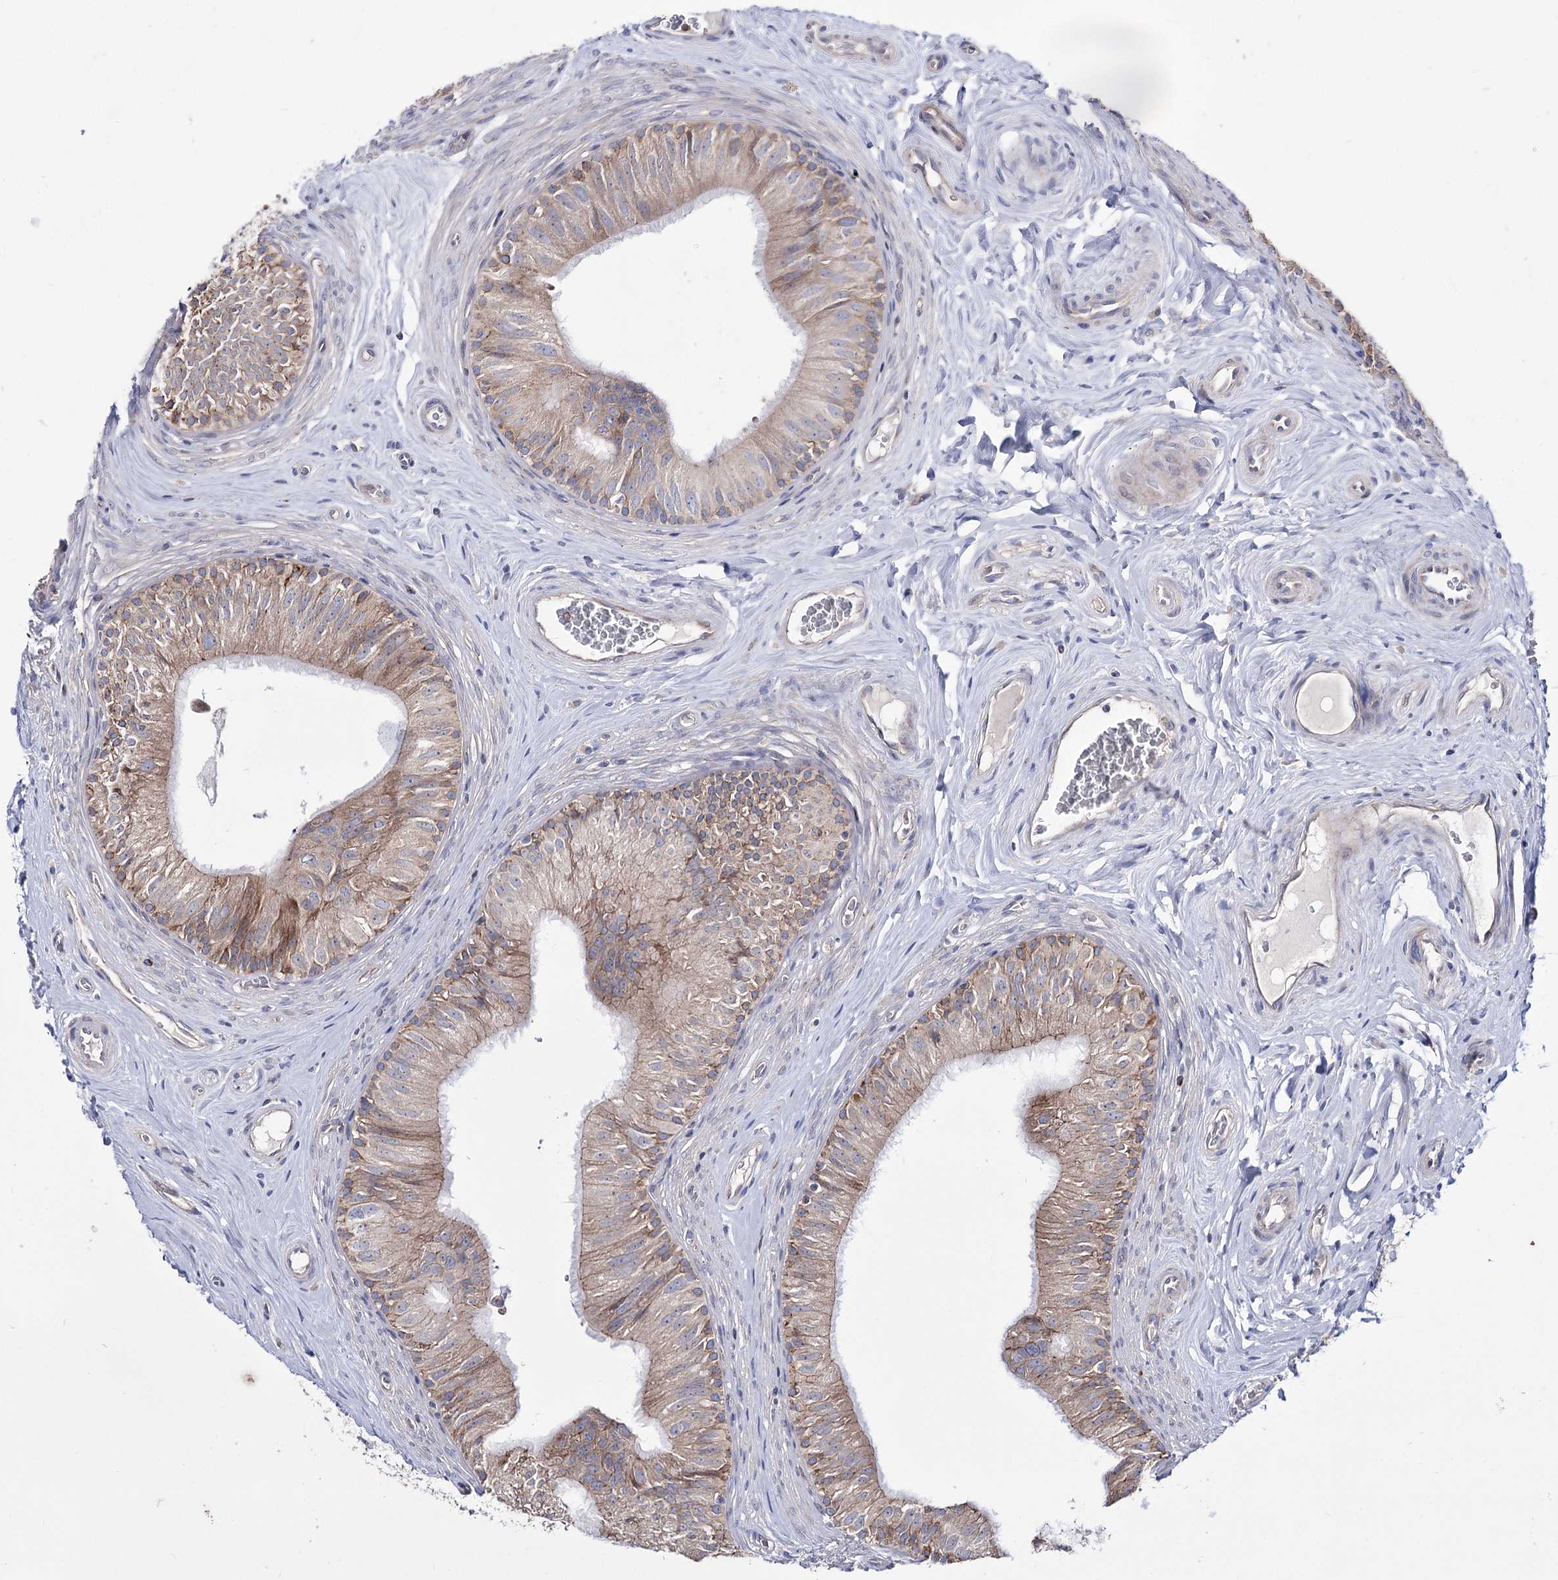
{"staining": {"intensity": "moderate", "quantity": "25%-75%", "location": "cytoplasmic/membranous"}, "tissue": "epididymis", "cell_type": "Glandular cells", "image_type": "normal", "snomed": [{"axis": "morphology", "description": "Normal tissue, NOS"}, {"axis": "topography", "description": "Epididymis"}], "caption": "Brown immunohistochemical staining in unremarkable epididymis exhibits moderate cytoplasmic/membranous staining in about 25%-75% of glandular cells.", "gene": "OSBPL5", "patient": {"sex": "male", "age": 46}}